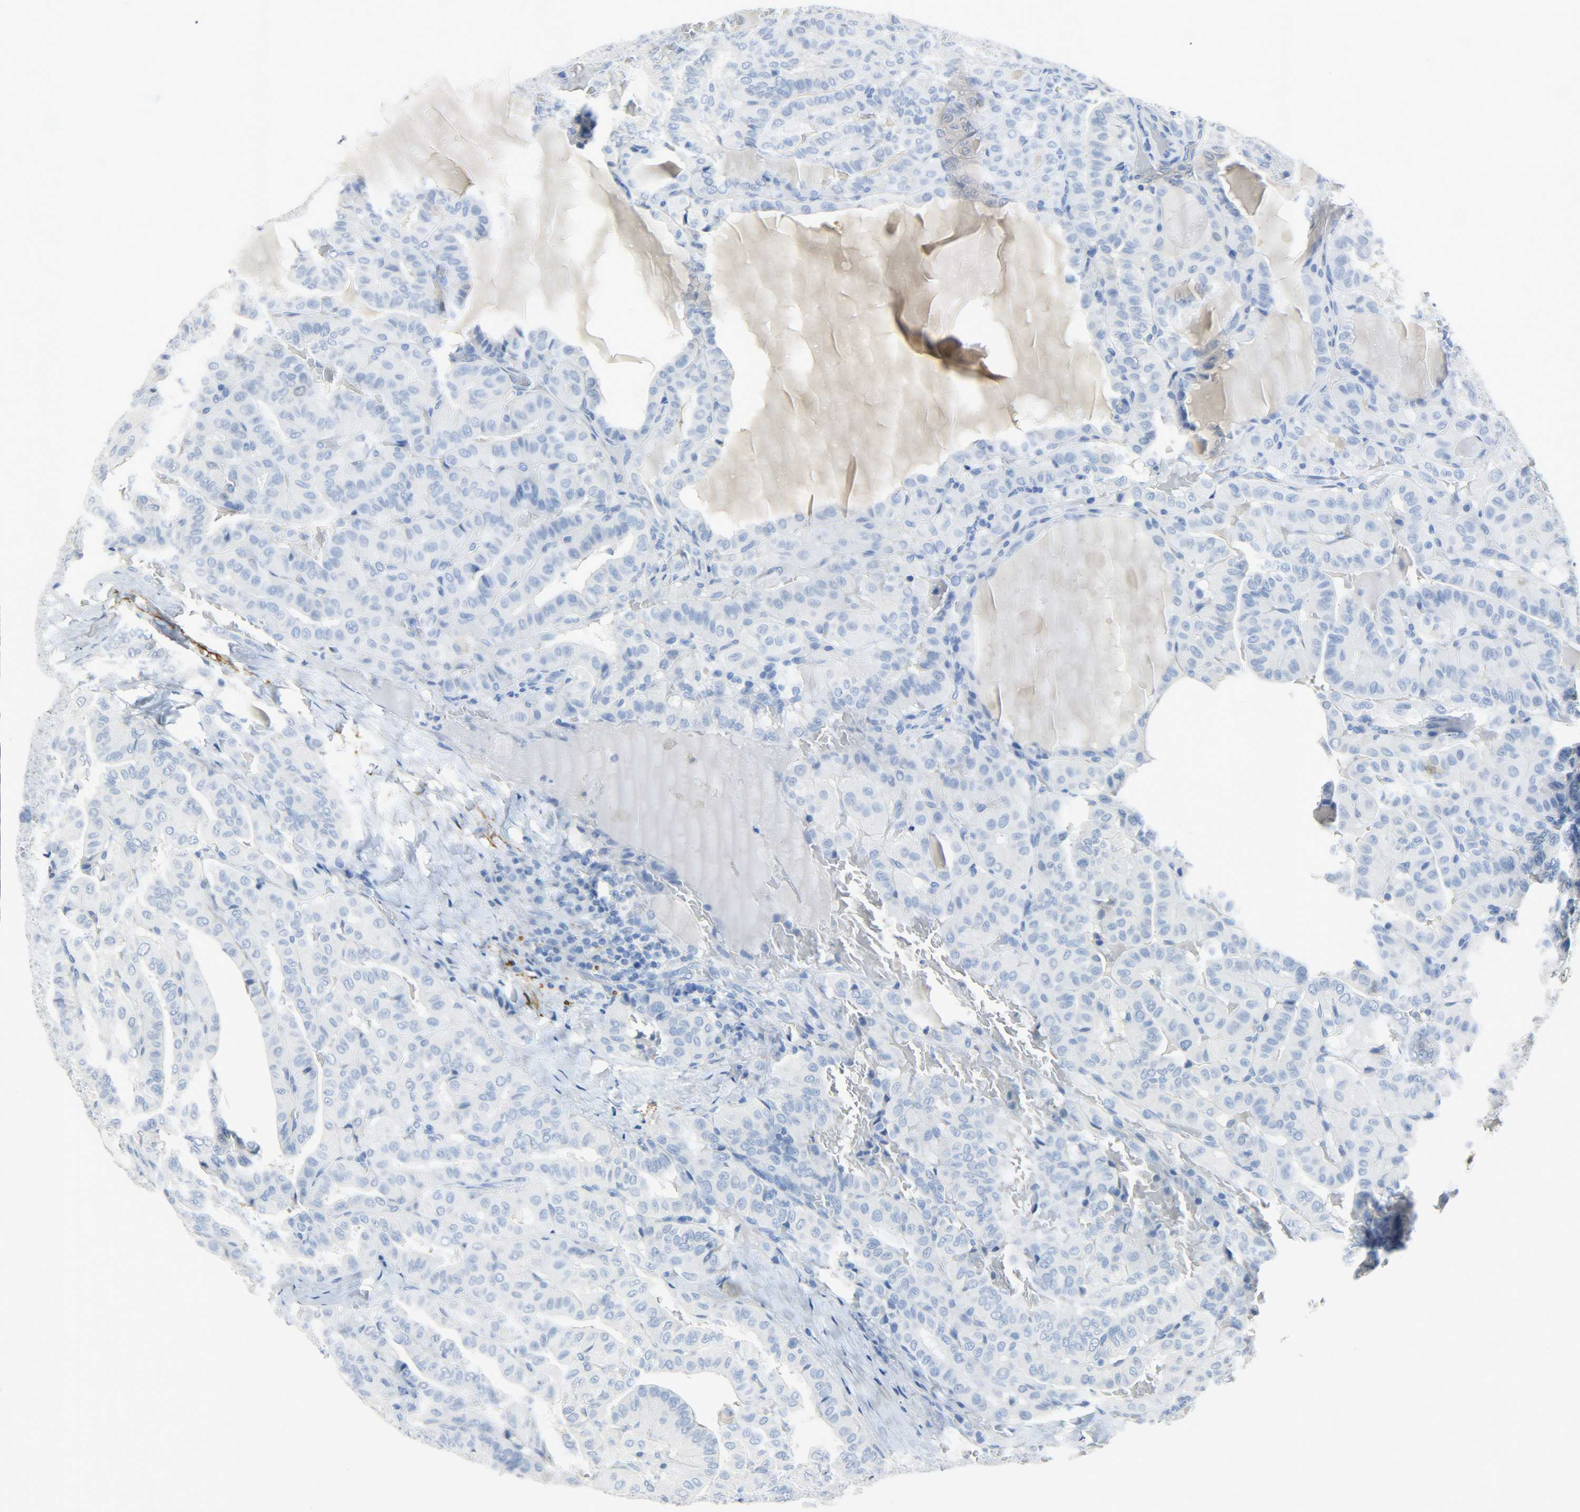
{"staining": {"intensity": "negative", "quantity": "none", "location": "none"}, "tissue": "thyroid cancer", "cell_type": "Tumor cells", "image_type": "cancer", "snomed": [{"axis": "morphology", "description": "Papillary adenocarcinoma, NOS"}, {"axis": "topography", "description": "Thyroid gland"}], "caption": "Thyroid cancer (papillary adenocarcinoma) was stained to show a protein in brown. There is no significant positivity in tumor cells.", "gene": "CA3", "patient": {"sex": "male", "age": 77}}